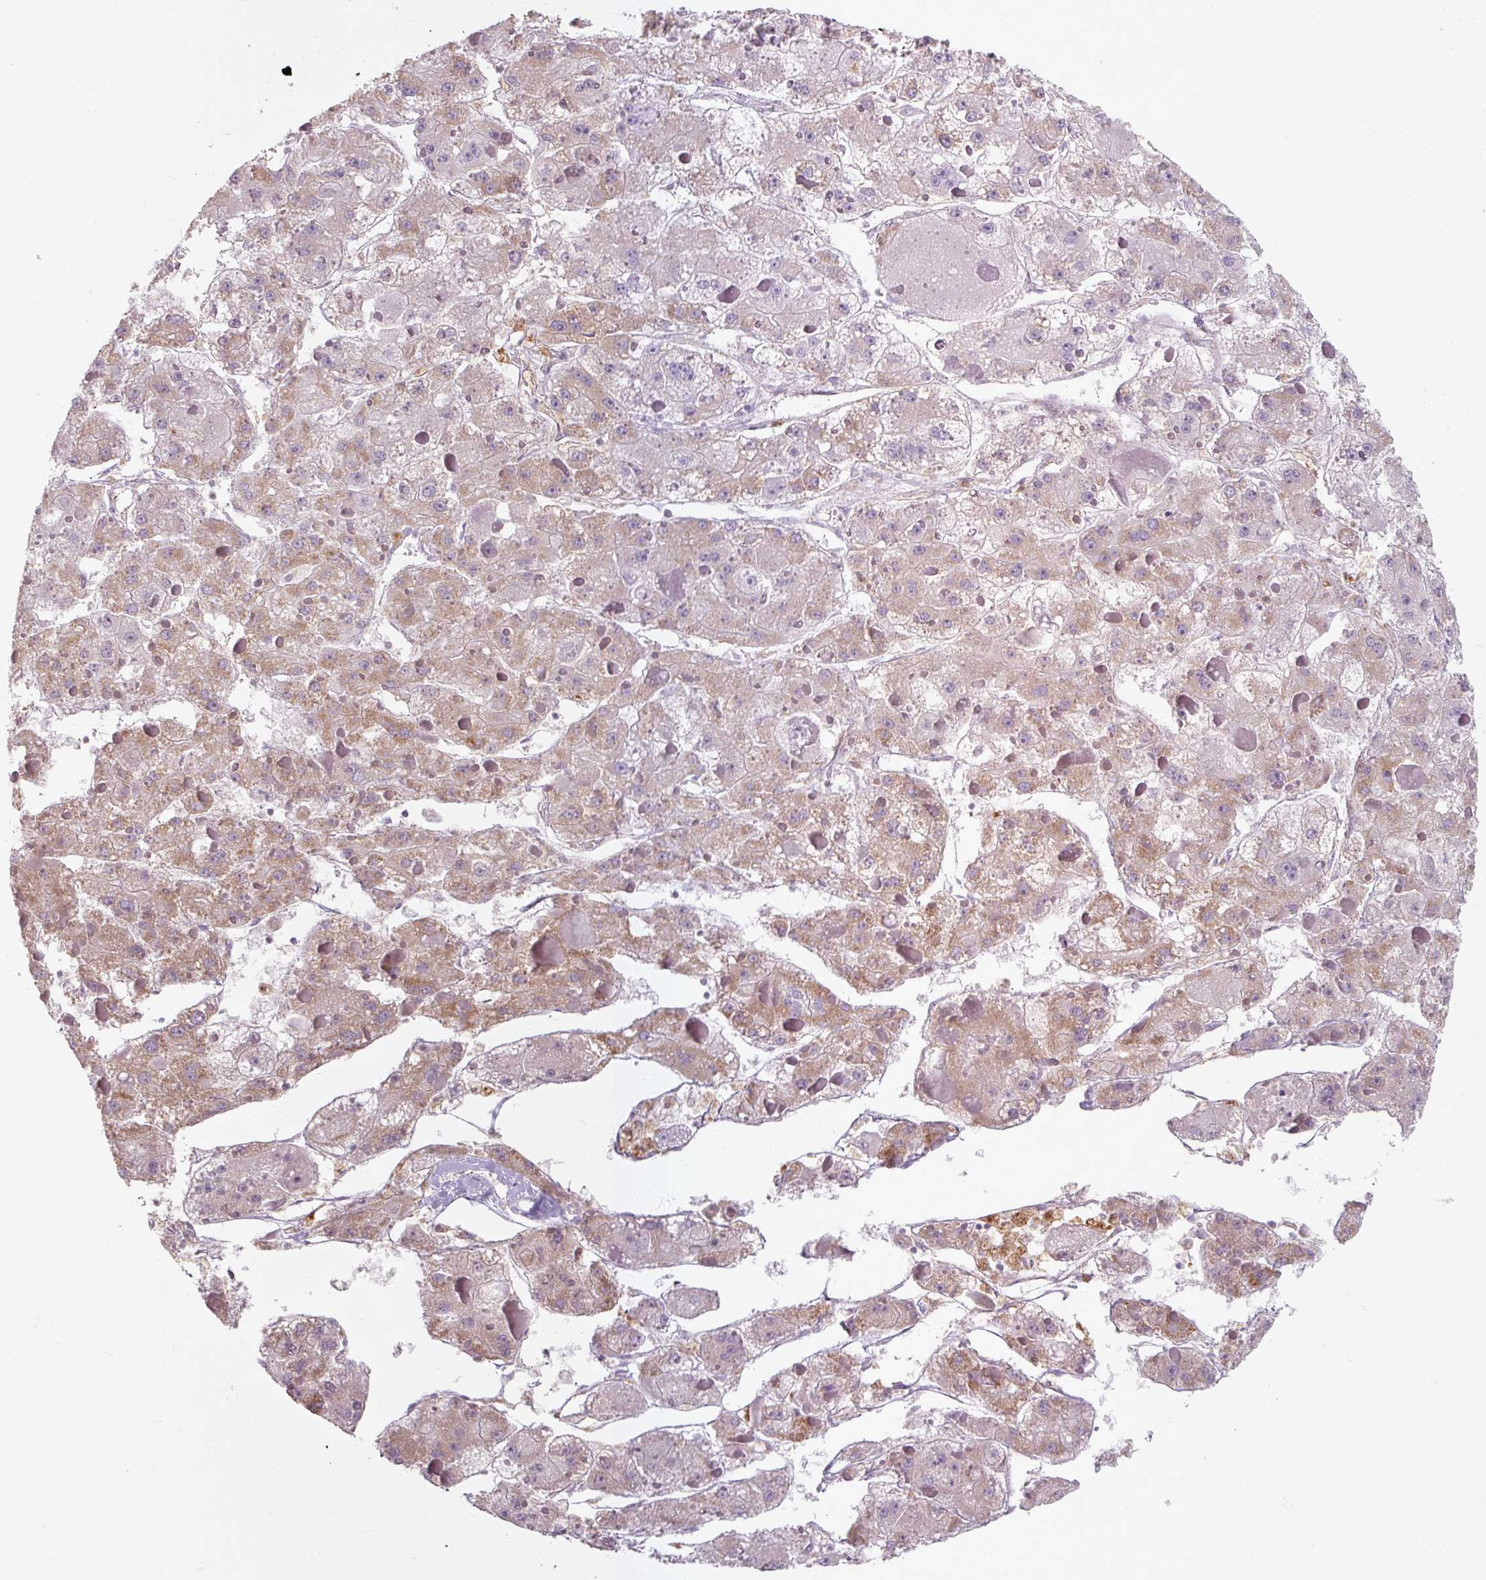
{"staining": {"intensity": "weak", "quantity": "25%-75%", "location": "cytoplasmic/membranous"}, "tissue": "liver cancer", "cell_type": "Tumor cells", "image_type": "cancer", "snomed": [{"axis": "morphology", "description": "Carcinoma, Hepatocellular, NOS"}, {"axis": "topography", "description": "Liver"}], "caption": "Approximately 25%-75% of tumor cells in liver cancer exhibit weak cytoplasmic/membranous protein staining as visualized by brown immunohistochemical staining.", "gene": "MRPS5", "patient": {"sex": "female", "age": 73}}